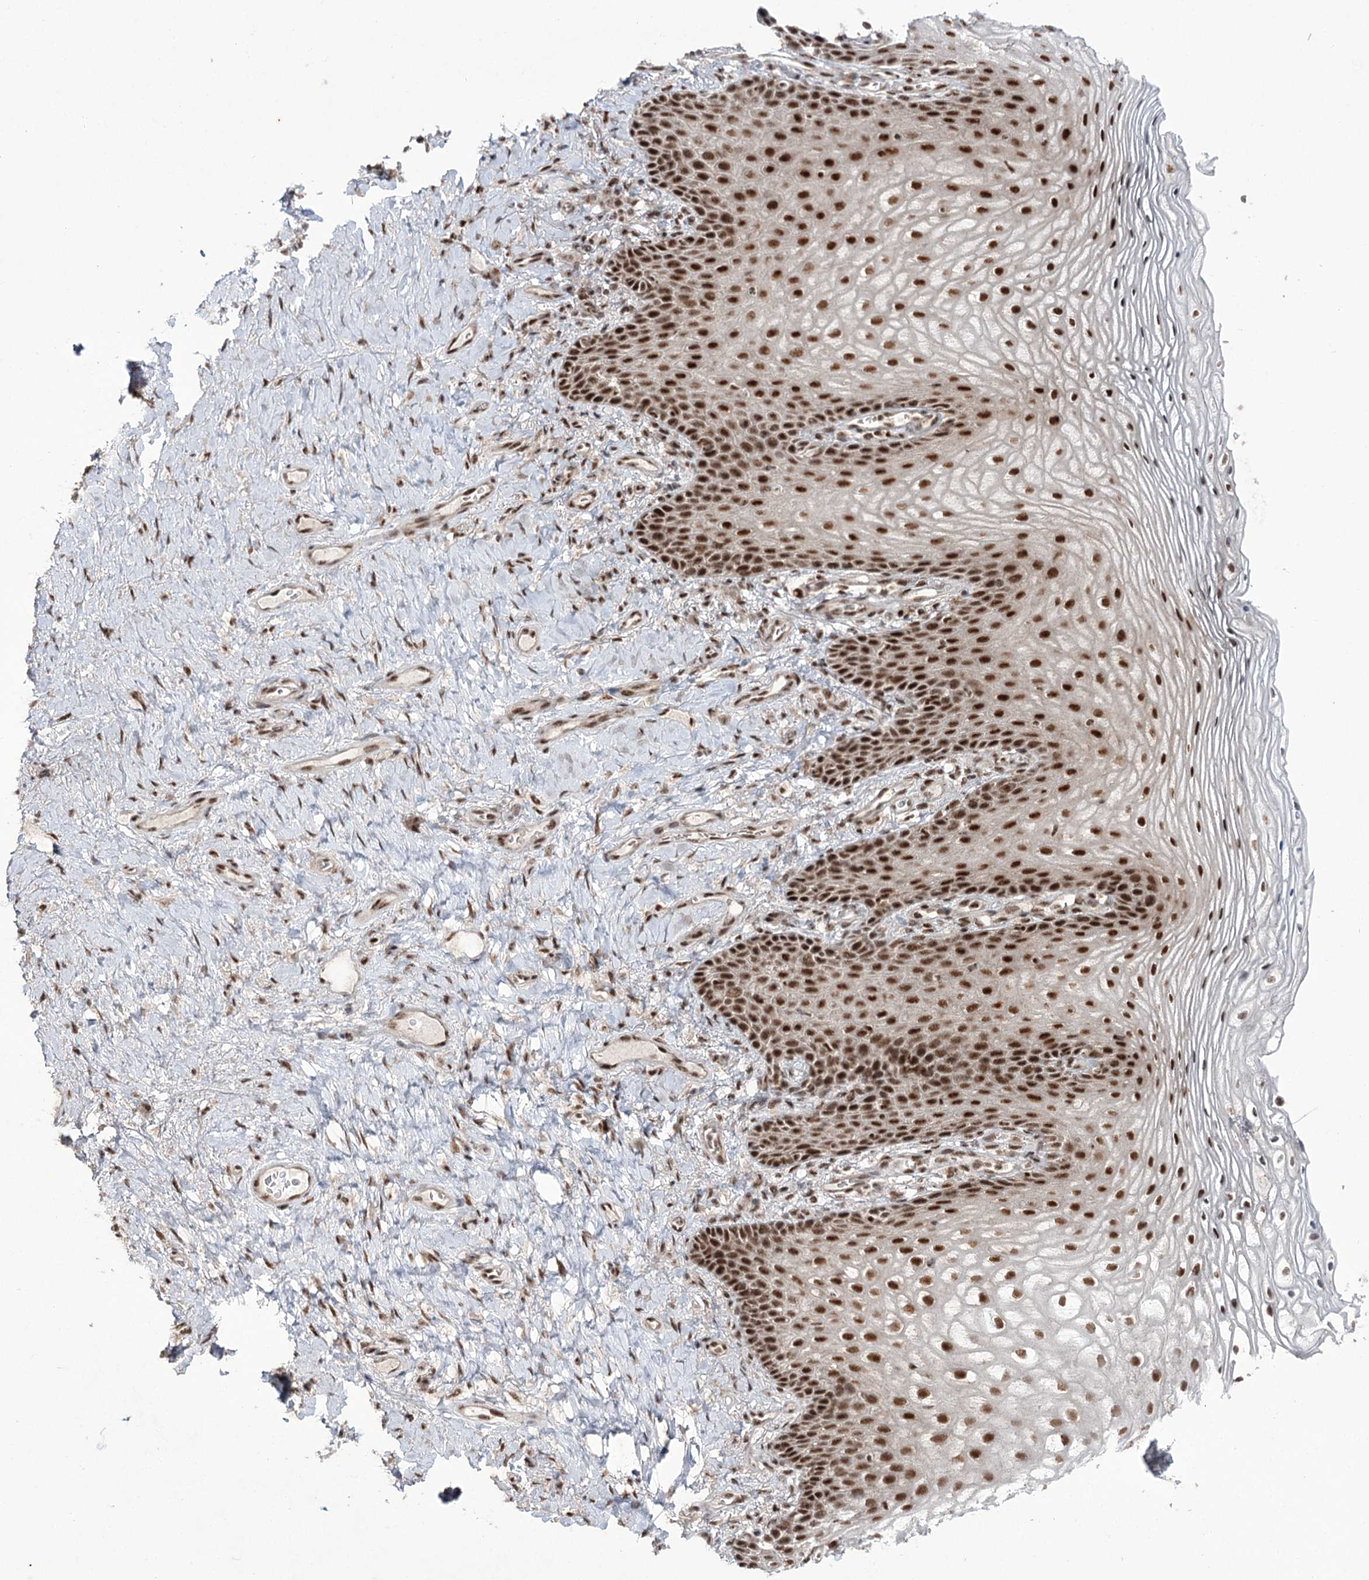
{"staining": {"intensity": "strong", "quantity": ">75%", "location": "nuclear"}, "tissue": "vagina", "cell_type": "Squamous epithelial cells", "image_type": "normal", "snomed": [{"axis": "morphology", "description": "Normal tissue, NOS"}, {"axis": "topography", "description": "Vagina"}], "caption": "Vagina was stained to show a protein in brown. There is high levels of strong nuclear staining in approximately >75% of squamous epithelial cells. (IHC, brightfield microscopy, high magnification).", "gene": "ERCC3", "patient": {"sex": "female", "age": 60}}